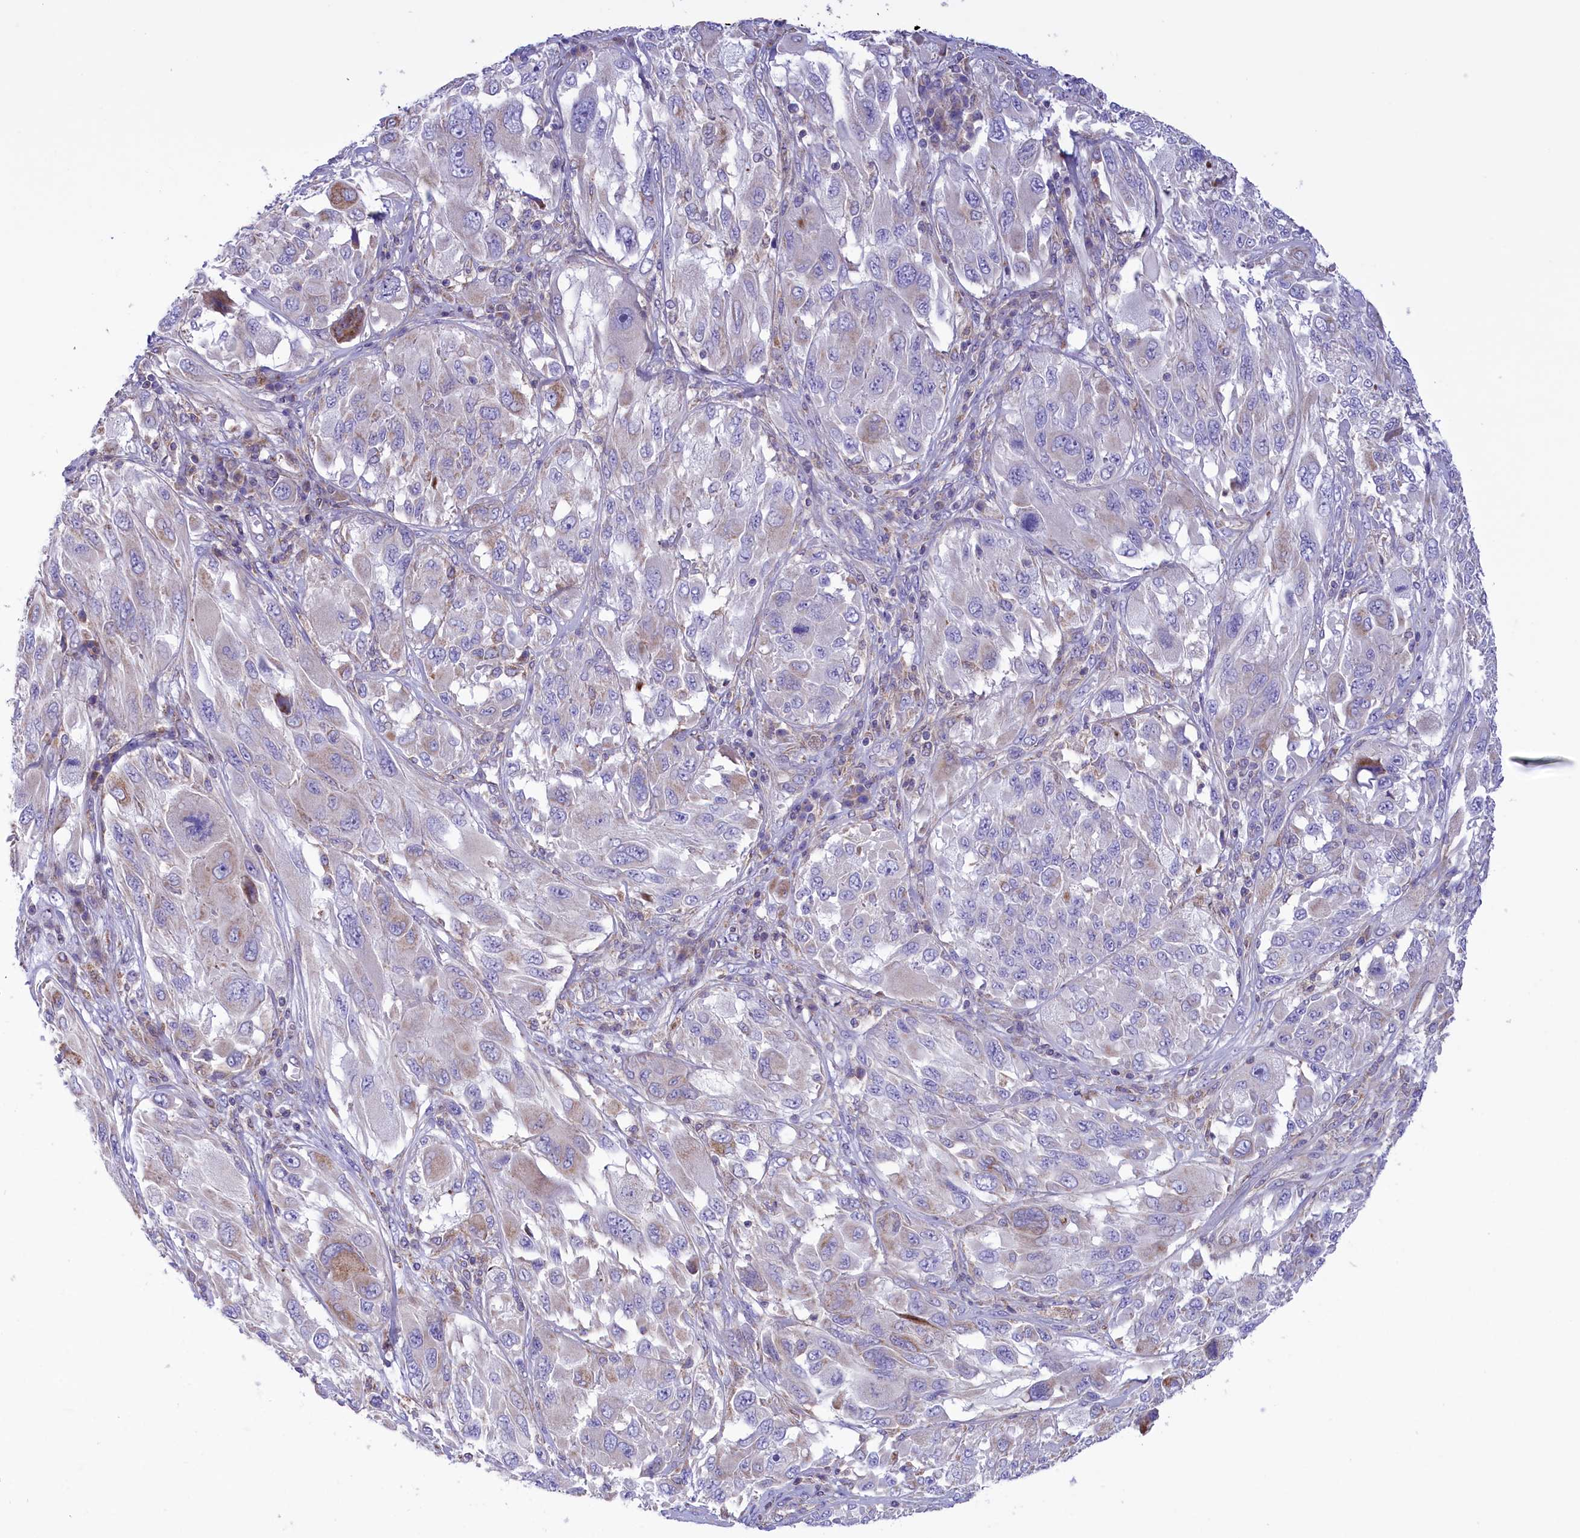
{"staining": {"intensity": "weak", "quantity": "<25%", "location": "cytoplasmic/membranous"}, "tissue": "melanoma", "cell_type": "Tumor cells", "image_type": "cancer", "snomed": [{"axis": "morphology", "description": "Malignant melanoma, NOS"}, {"axis": "topography", "description": "Skin"}], "caption": "Protein analysis of melanoma exhibits no significant expression in tumor cells.", "gene": "CORO7-PAM16", "patient": {"sex": "female", "age": 91}}